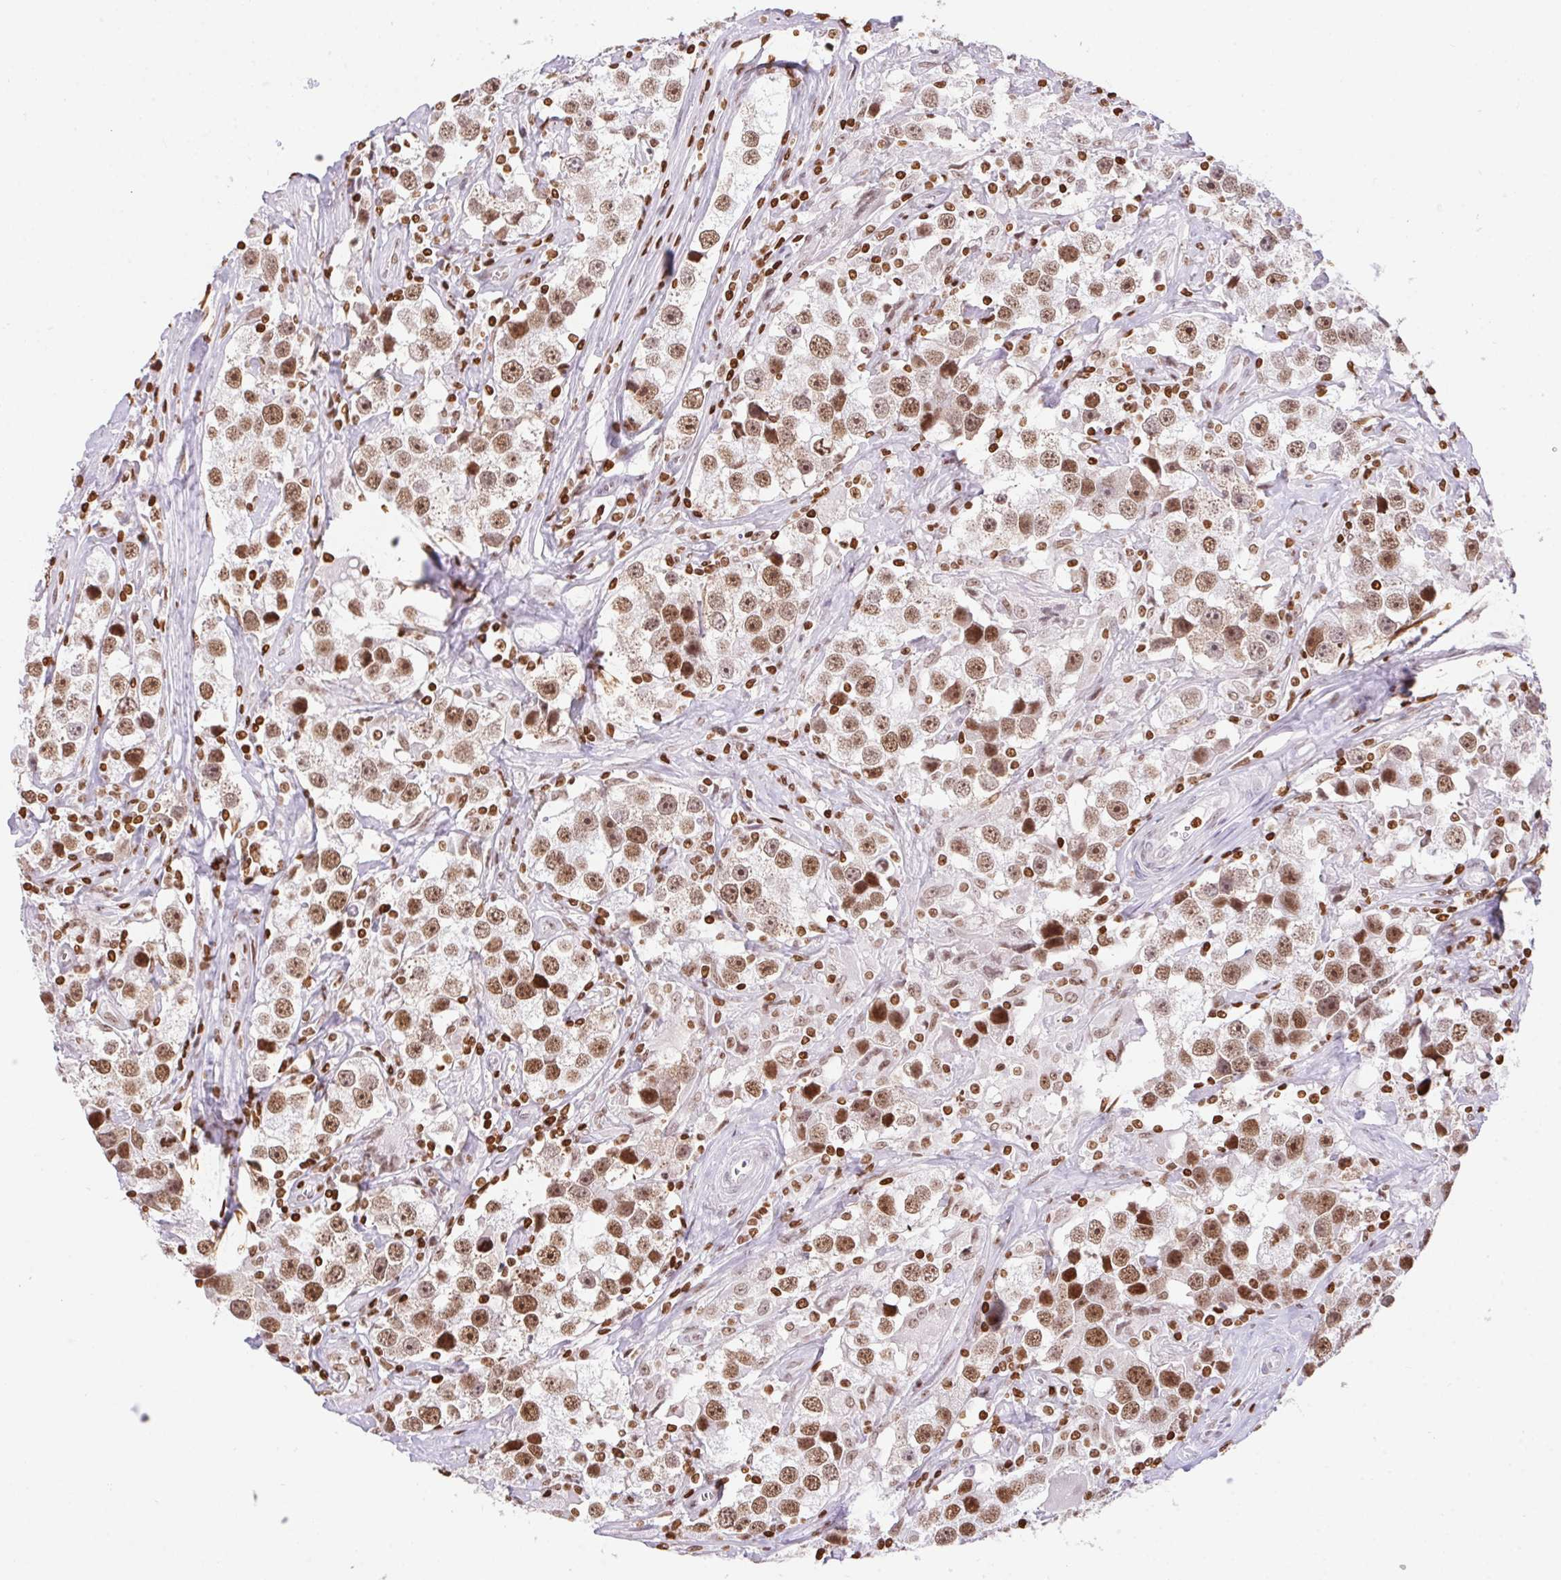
{"staining": {"intensity": "moderate", "quantity": ">75%", "location": "nuclear"}, "tissue": "testis cancer", "cell_type": "Tumor cells", "image_type": "cancer", "snomed": [{"axis": "morphology", "description": "Seminoma, NOS"}, {"axis": "topography", "description": "Testis"}], "caption": "Immunohistochemical staining of human testis cancer (seminoma) exhibits moderate nuclear protein expression in about >75% of tumor cells.", "gene": "POLD3", "patient": {"sex": "male", "age": 49}}